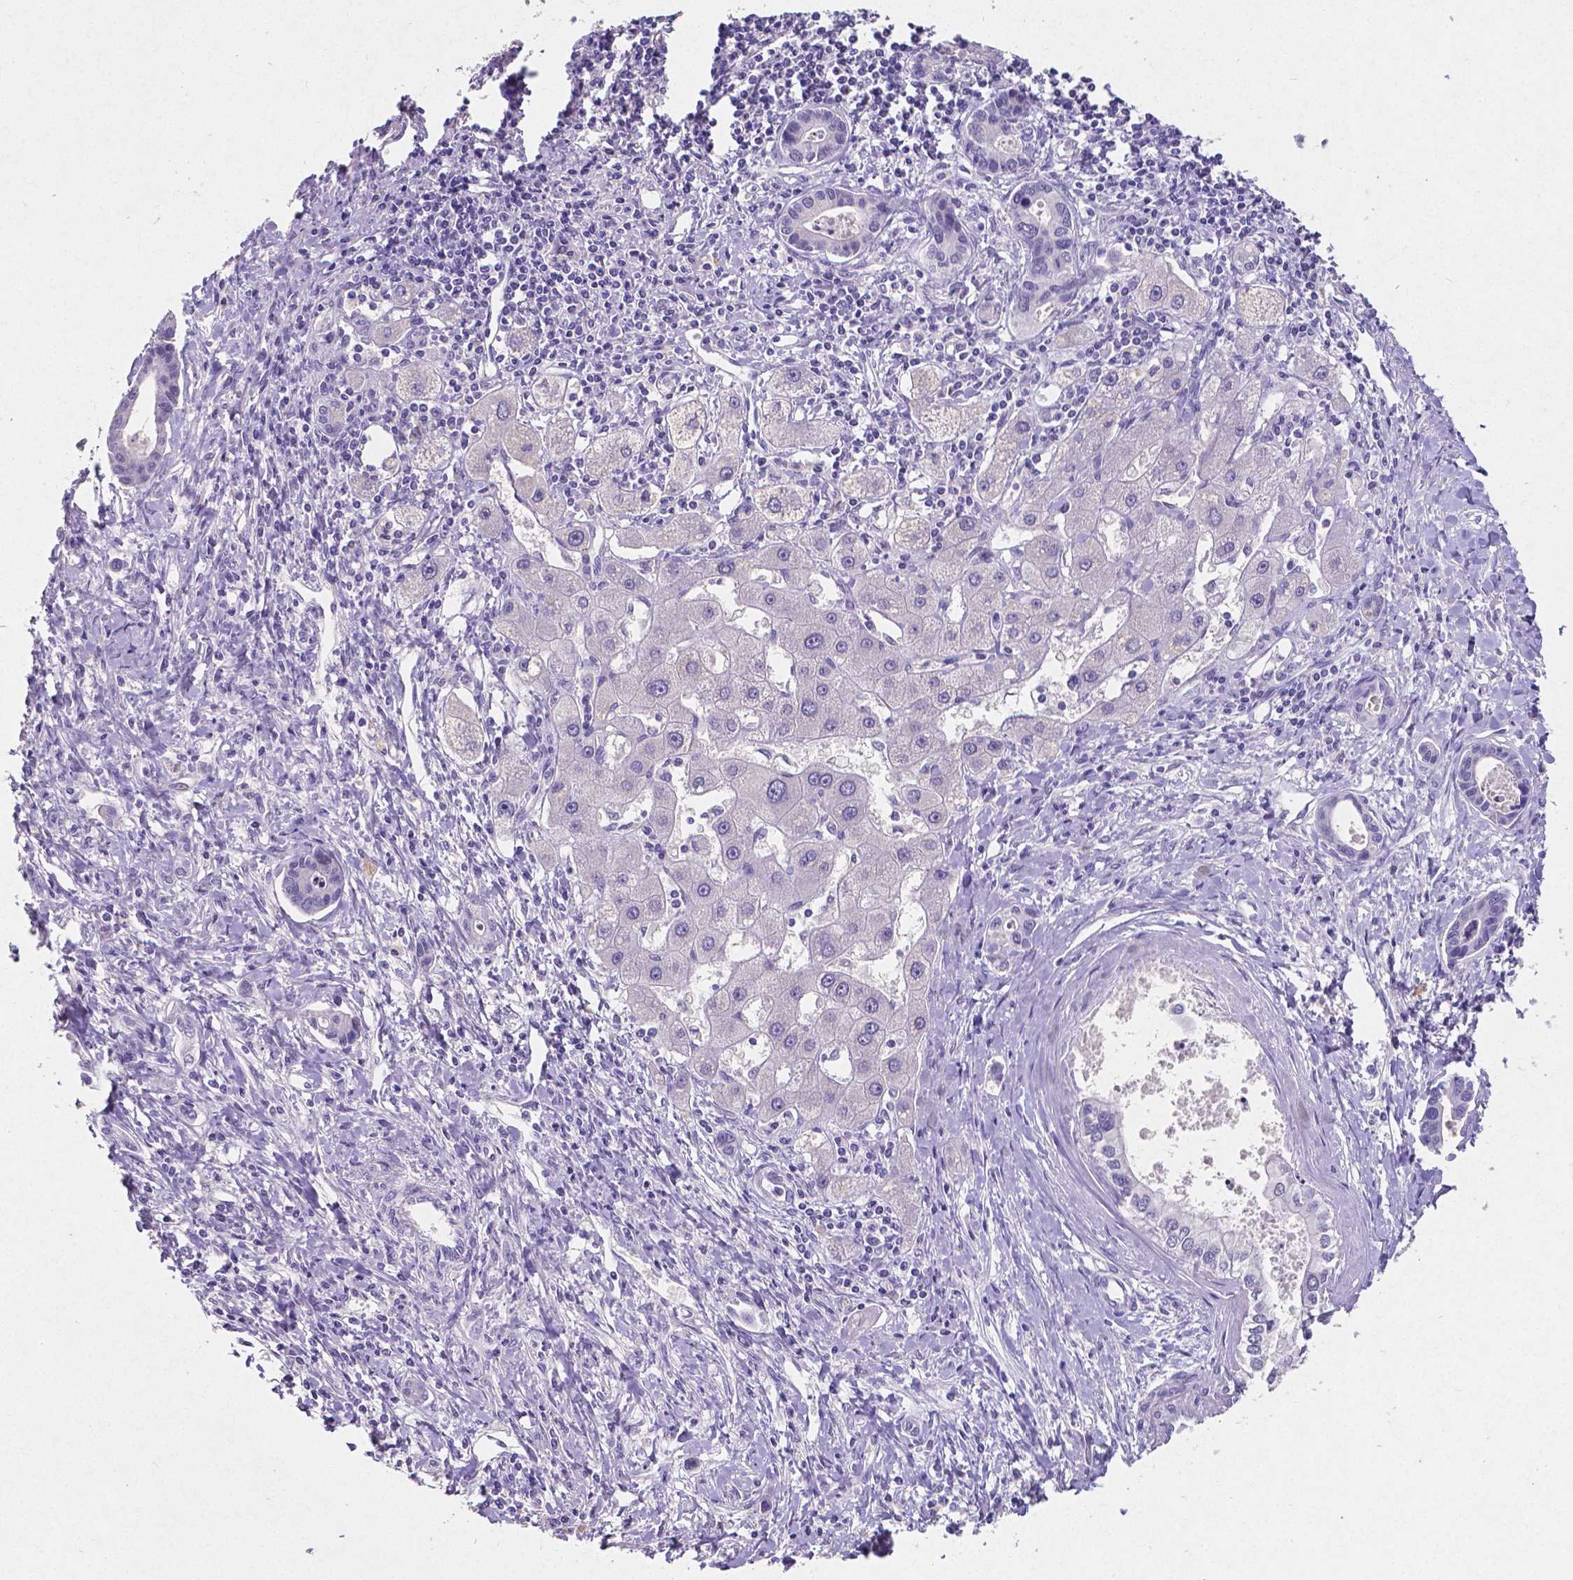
{"staining": {"intensity": "negative", "quantity": "none", "location": "none"}, "tissue": "liver cancer", "cell_type": "Tumor cells", "image_type": "cancer", "snomed": [{"axis": "morphology", "description": "Cholangiocarcinoma"}, {"axis": "topography", "description": "Liver"}], "caption": "Tumor cells show no significant positivity in cholangiocarcinoma (liver).", "gene": "SATB2", "patient": {"sex": "male", "age": 66}}